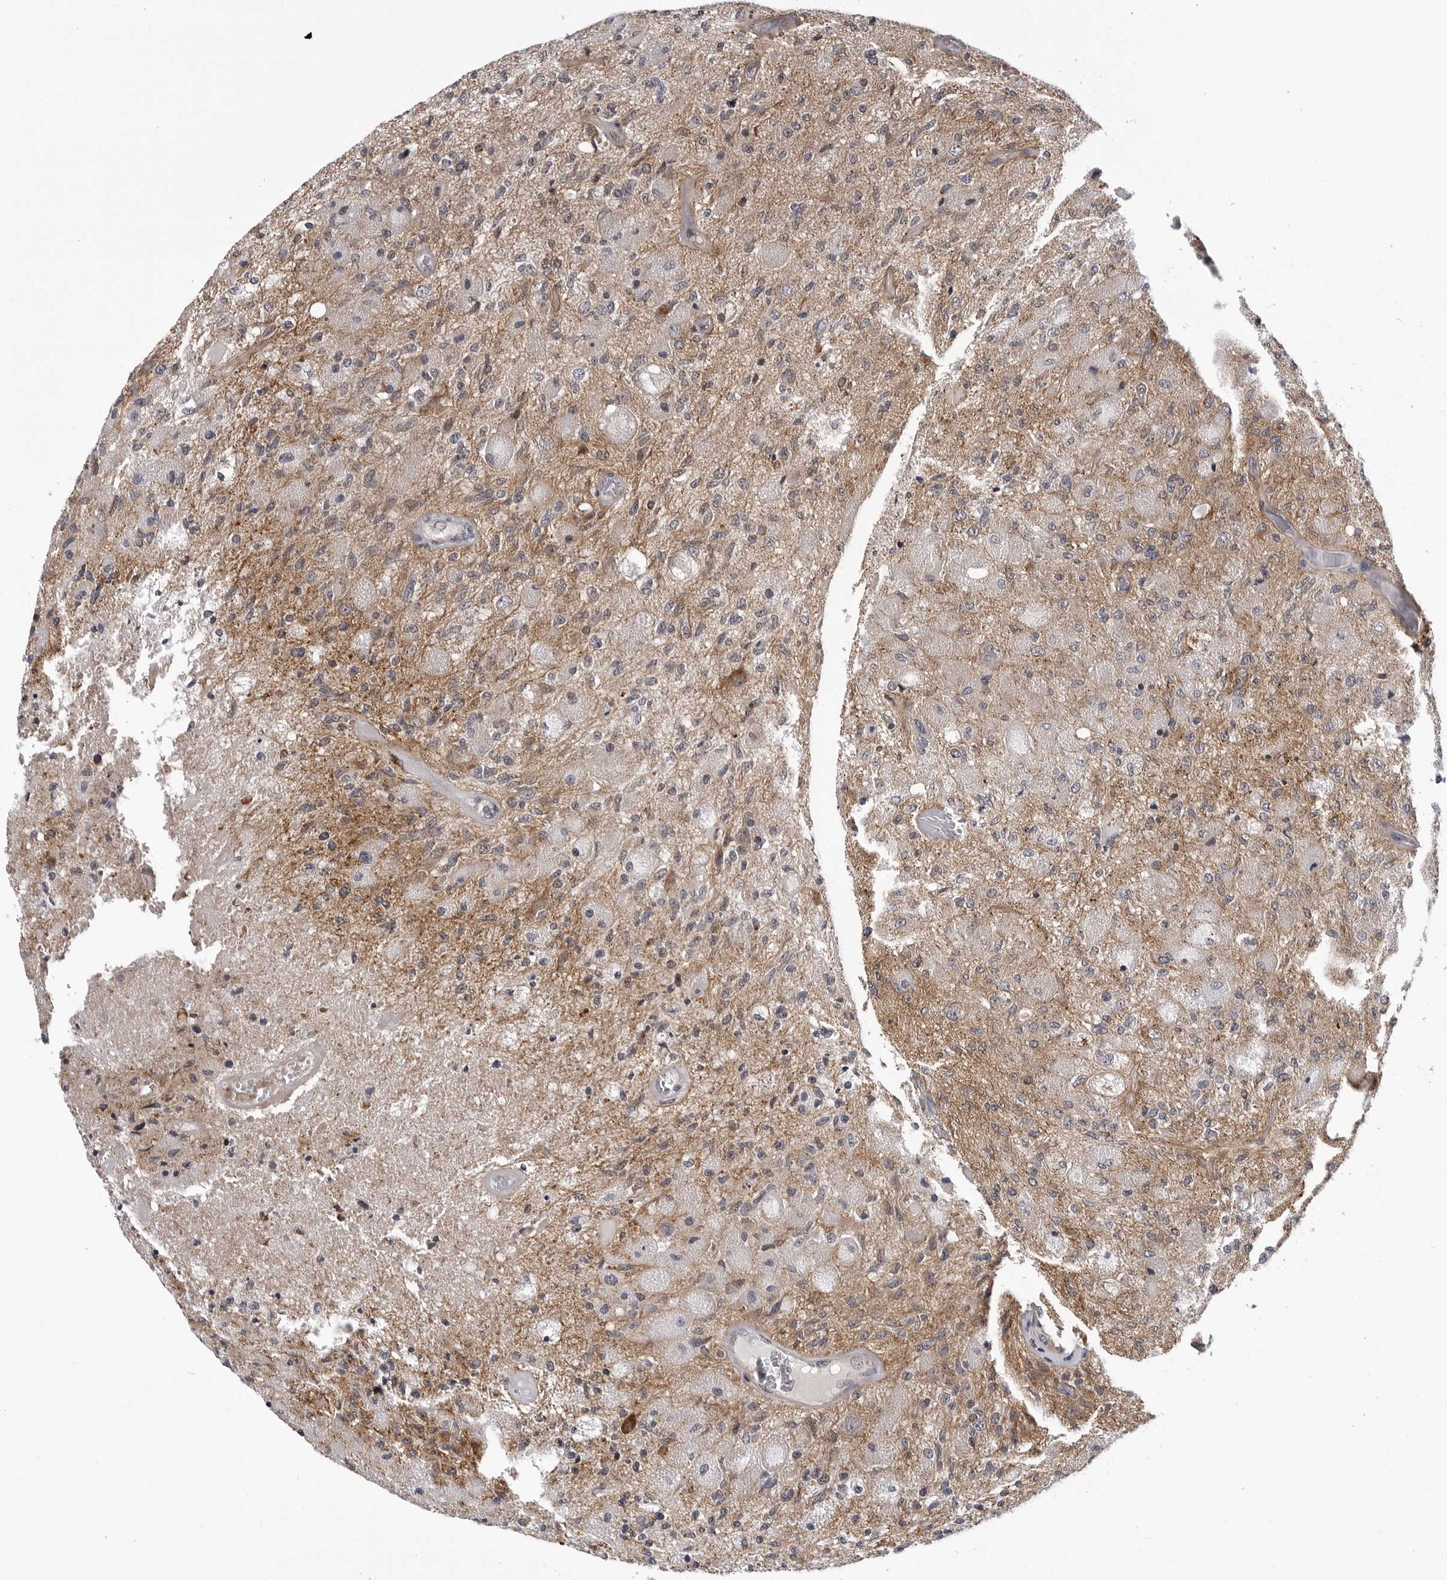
{"staining": {"intensity": "moderate", "quantity": "25%-75%", "location": "cytoplasmic/membranous"}, "tissue": "glioma", "cell_type": "Tumor cells", "image_type": "cancer", "snomed": [{"axis": "morphology", "description": "Normal tissue, NOS"}, {"axis": "morphology", "description": "Glioma, malignant, High grade"}, {"axis": "topography", "description": "Cerebral cortex"}], "caption": "Immunohistochemical staining of human high-grade glioma (malignant) exhibits medium levels of moderate cytoplasmic/membranous protein expression in about 25%-75% of tumor cells. The staining was performed using DAB (3,3'-diaminobenzidine) to visualize the protein expression in brown, while the nuclei were stained in blue with hematoxylin (Magnification: 20x).", "gene": "CDK20", "patient": {"sex": "male", "age": 77}}